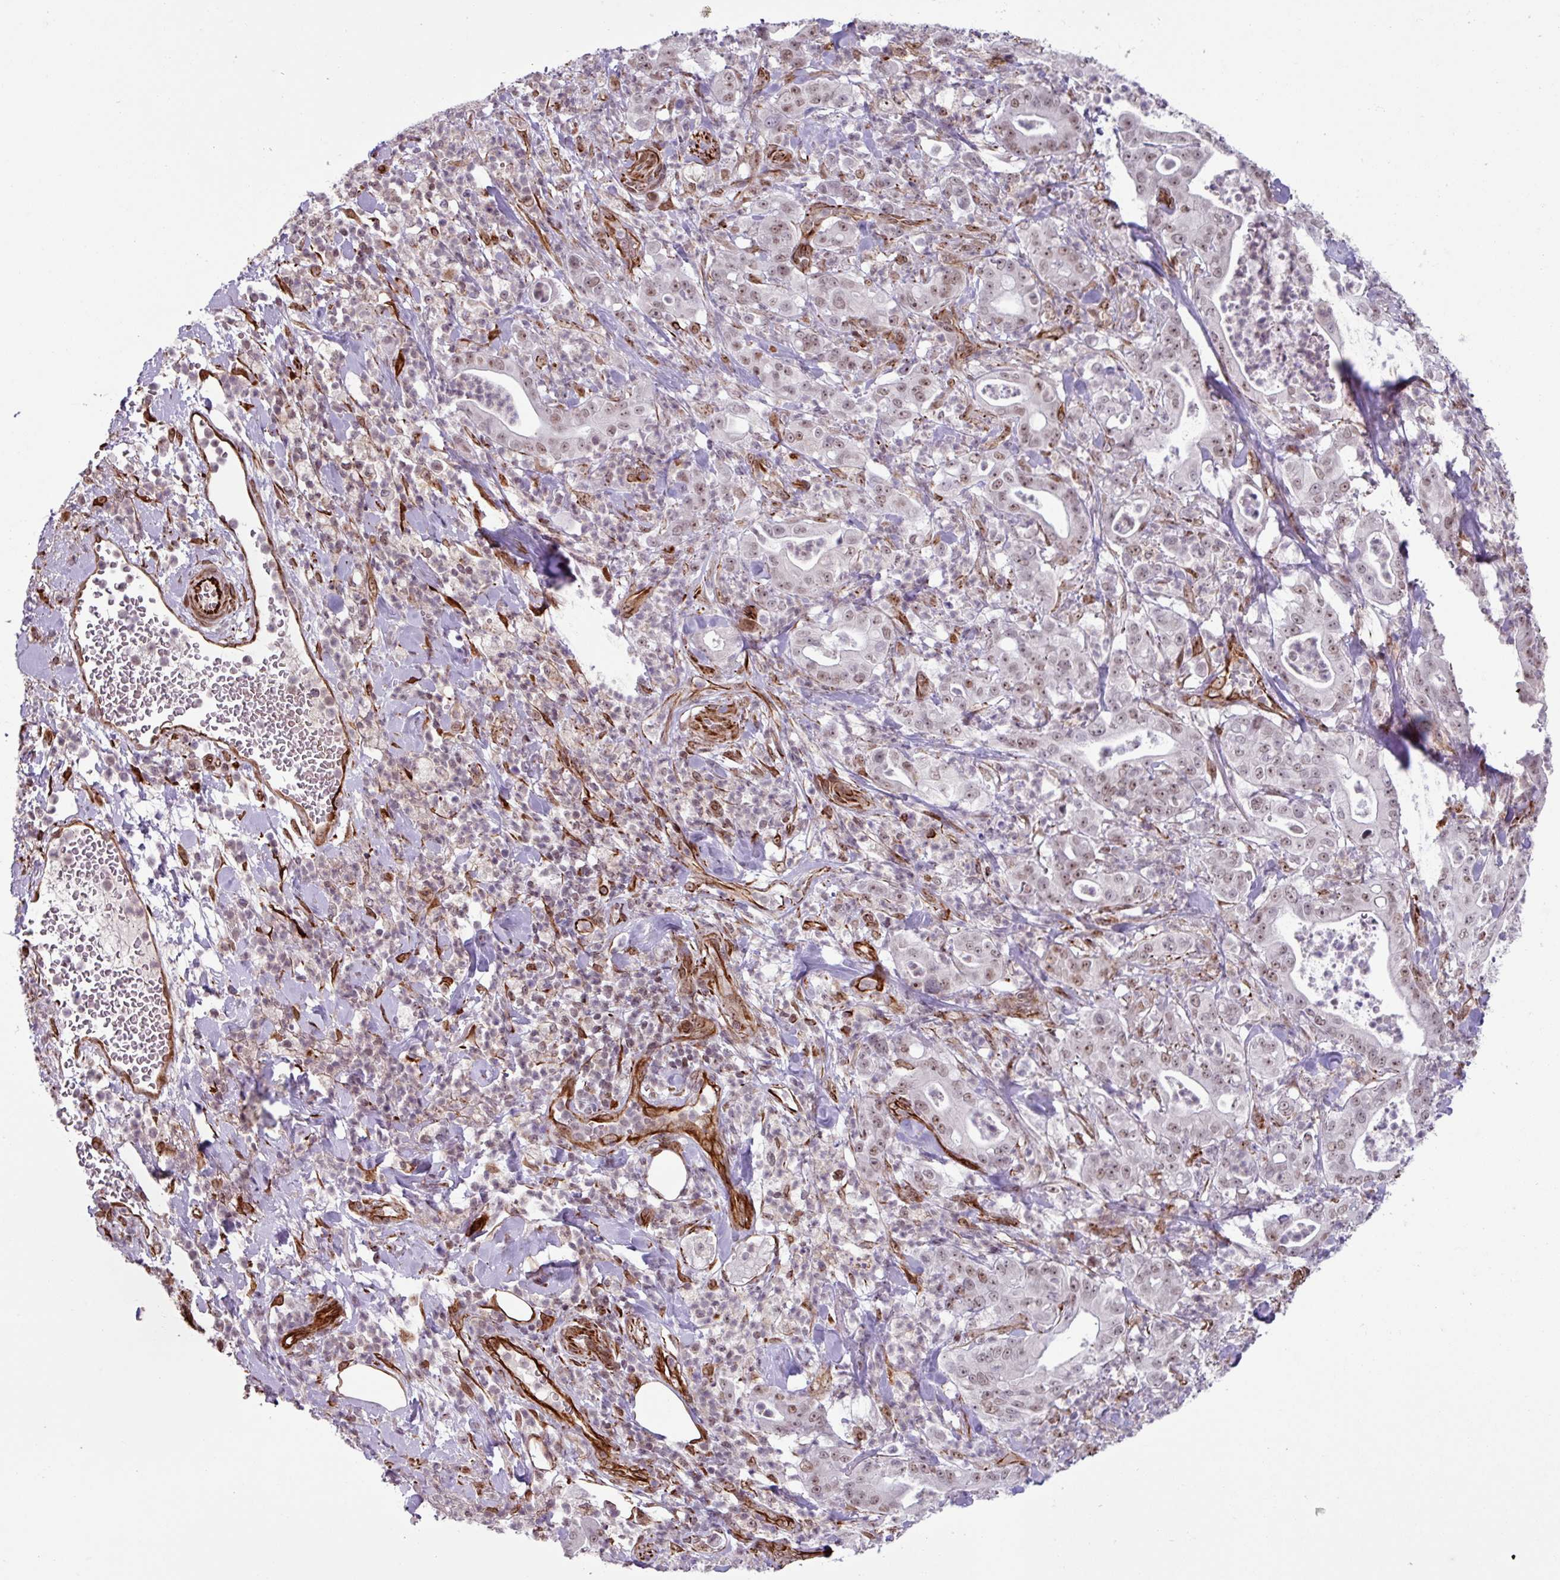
{"staining": {"intensity": "weak", "quantity": "25%-75%", "location": "nuclear"}, "tissue": "pancreatic cancer", "cell_type": "Tumor cells", "image_type": "cancer", "snomed": [{"axis": "morphology", "description": "Adenocarcinoma, NOS"}, {"axis": "topography", "description": "Pancreas"}], "caption": "Tumor cells demonstrate low levels of weak nuclear staining in approximately 25%-75% of cells in pancreatic adenocarcinoma. The staining was performed using DAB, with brown indicating positive protein expression. Nuclei are stained blue with hematoxylin.", "gene": "CHD3", "patient": {"sex": "male", "age": 71}}